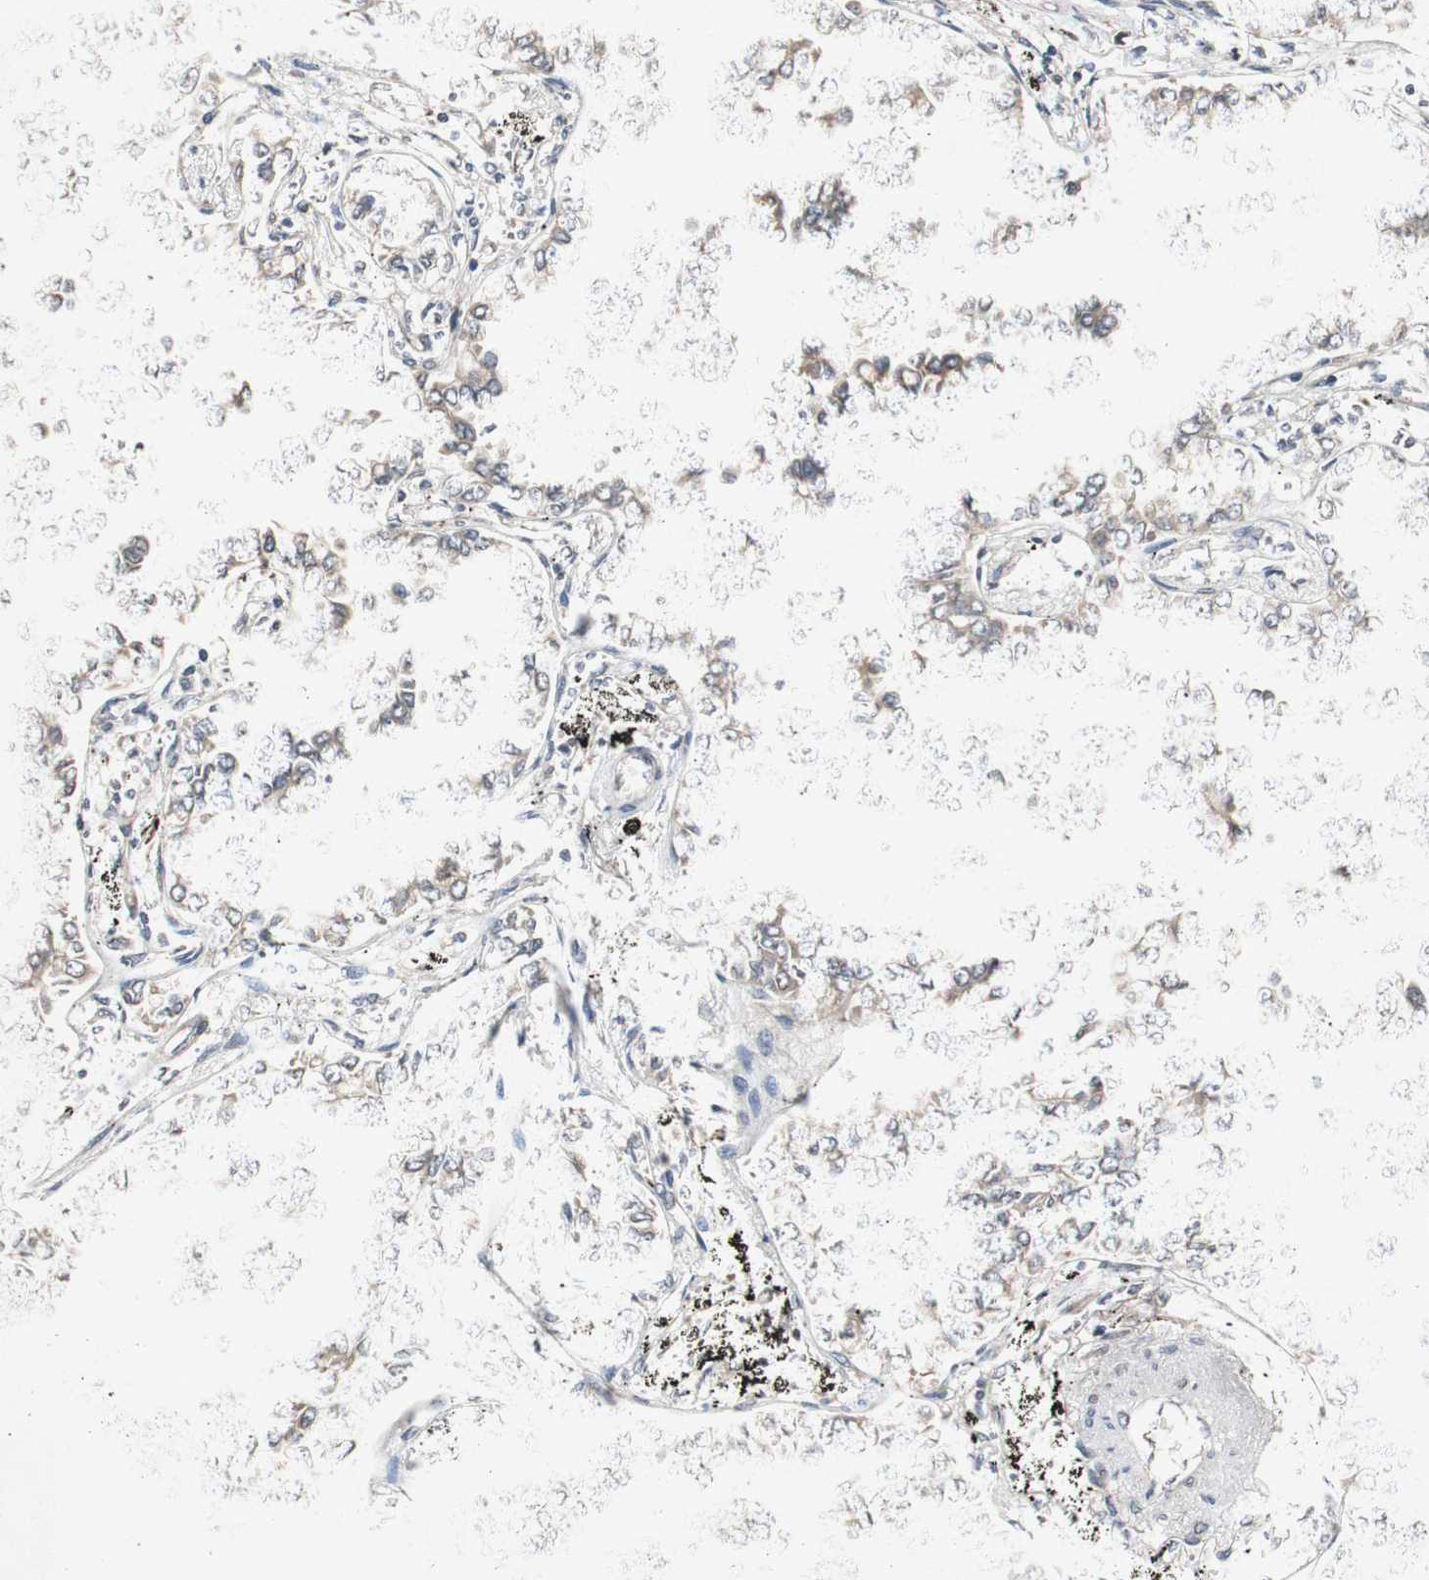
{"staining": {"intensity": "moderate", "quantity": "25%-75%", "location": "cytoplasmic/membranous"}, "tissue": "lung cancer", "cell_type": "Tumor cells", "image_type": "cancer", "snomed": [{"axis": "morphology", "description": "Normal tissue, NOS"}, {"axis": "morphology", "description": "Adenocarcinoma, NOS"}, {"axis": "topography", "description": "Lung"}], "caption": "Tumor cells reveal medium levels of moderate cytoplasmic/membranous positivity in approximately 25%-75% of cells in lung cancer.", "gene": "PIN1", "patient": {"sex": "male", "age": 59}}